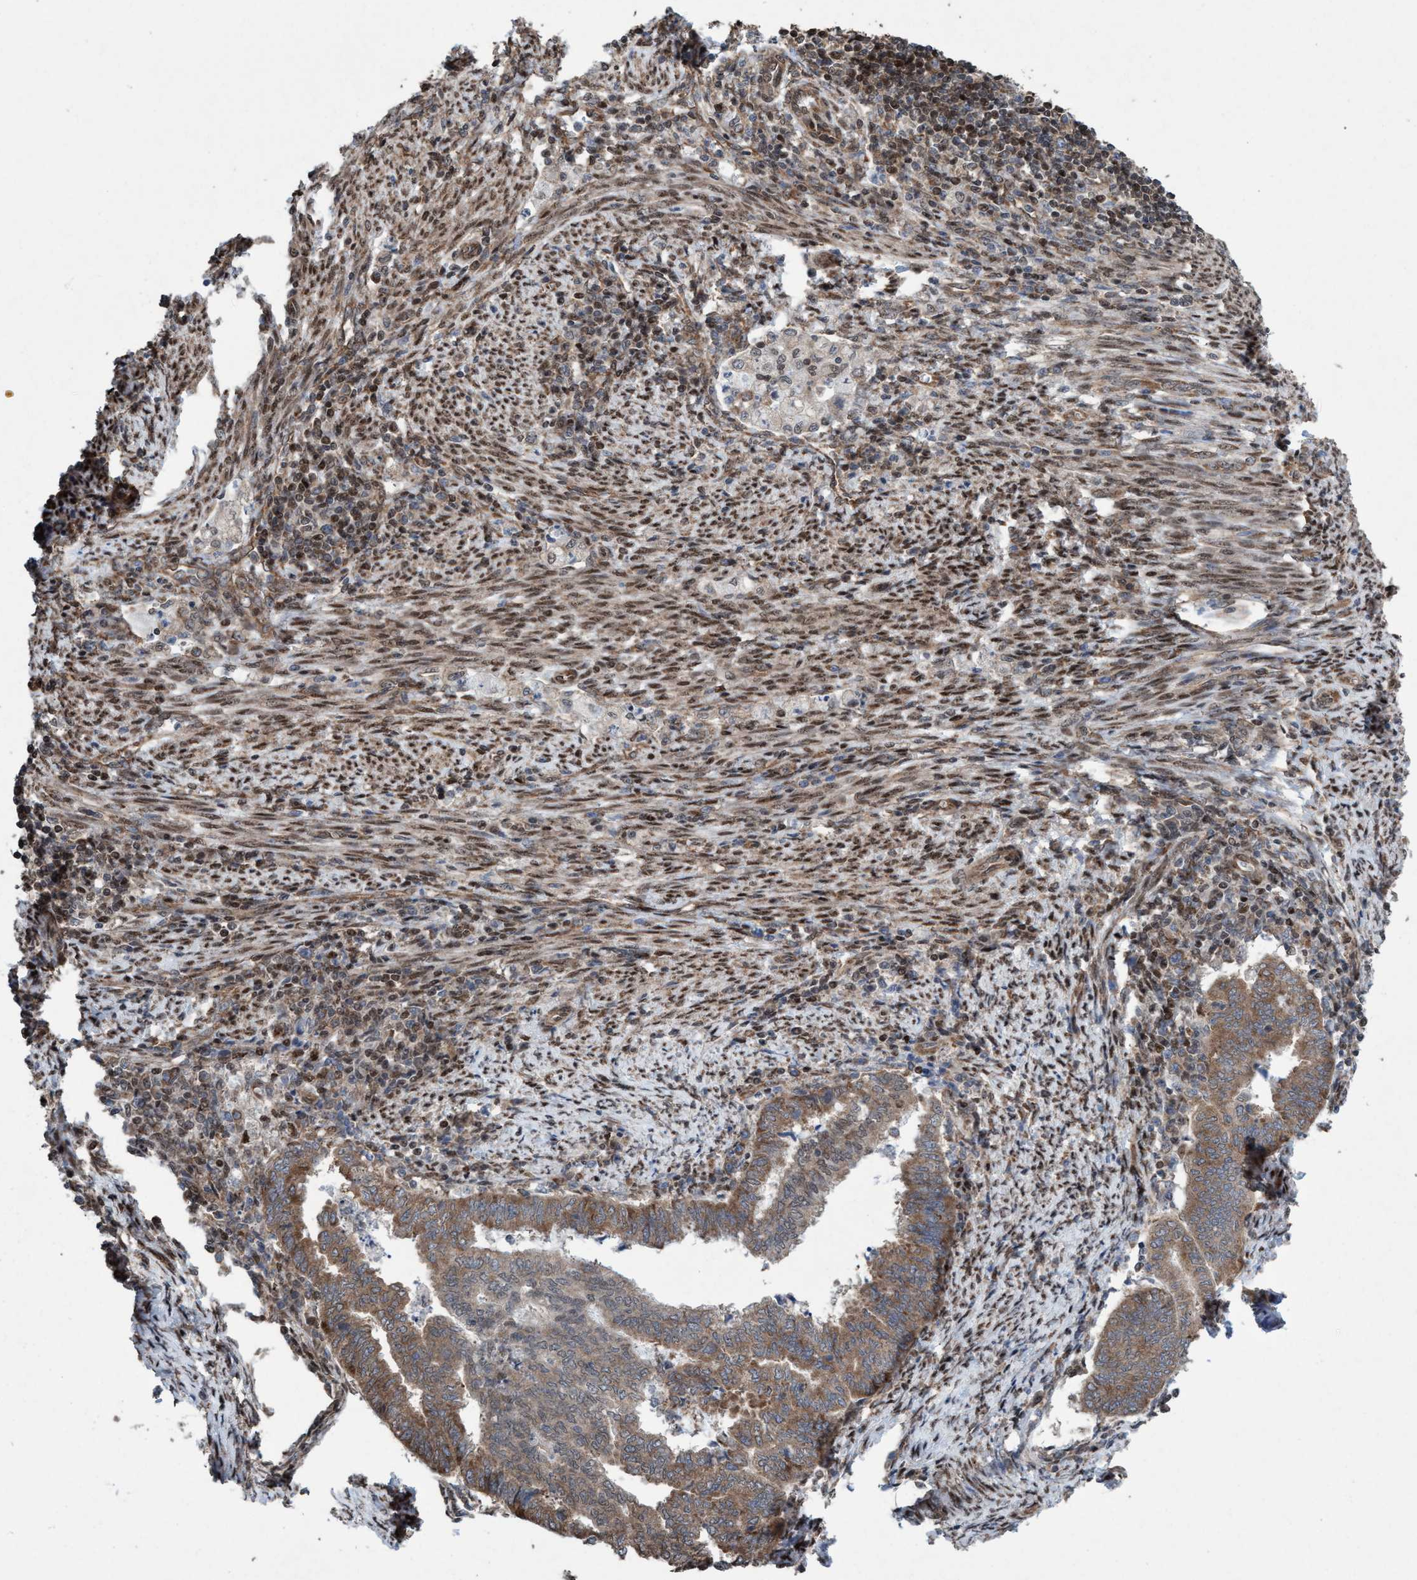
{"staining": {"intensity": "moderate", "quantity": ">75%", "location": "cytoplasmic/membranous"}, "tissue": "endometrial cancer", "cell_type": "Tumor cells", "image_type": "cancer", "snomed": [{"axis": "morphology", "description": "Polyp, NOS"}, {"axis": "morphology", "description": "Adenocarcinoma, NOS"}, {"axis": "morphology", "description": "Adenoma, NOS"}, {"axis": "topography", "description": "Endometrium"}], "caption": "Endometrial cancer (adenoma) tissue demonstrates moderate cytoplasmic/membranous positivity in approximately >75% of tumor cells The protein is shown in brown color, while the nuclei are stained blue.", "gene": "METAP2", "patient": {"sex": "female", "age": 79}}